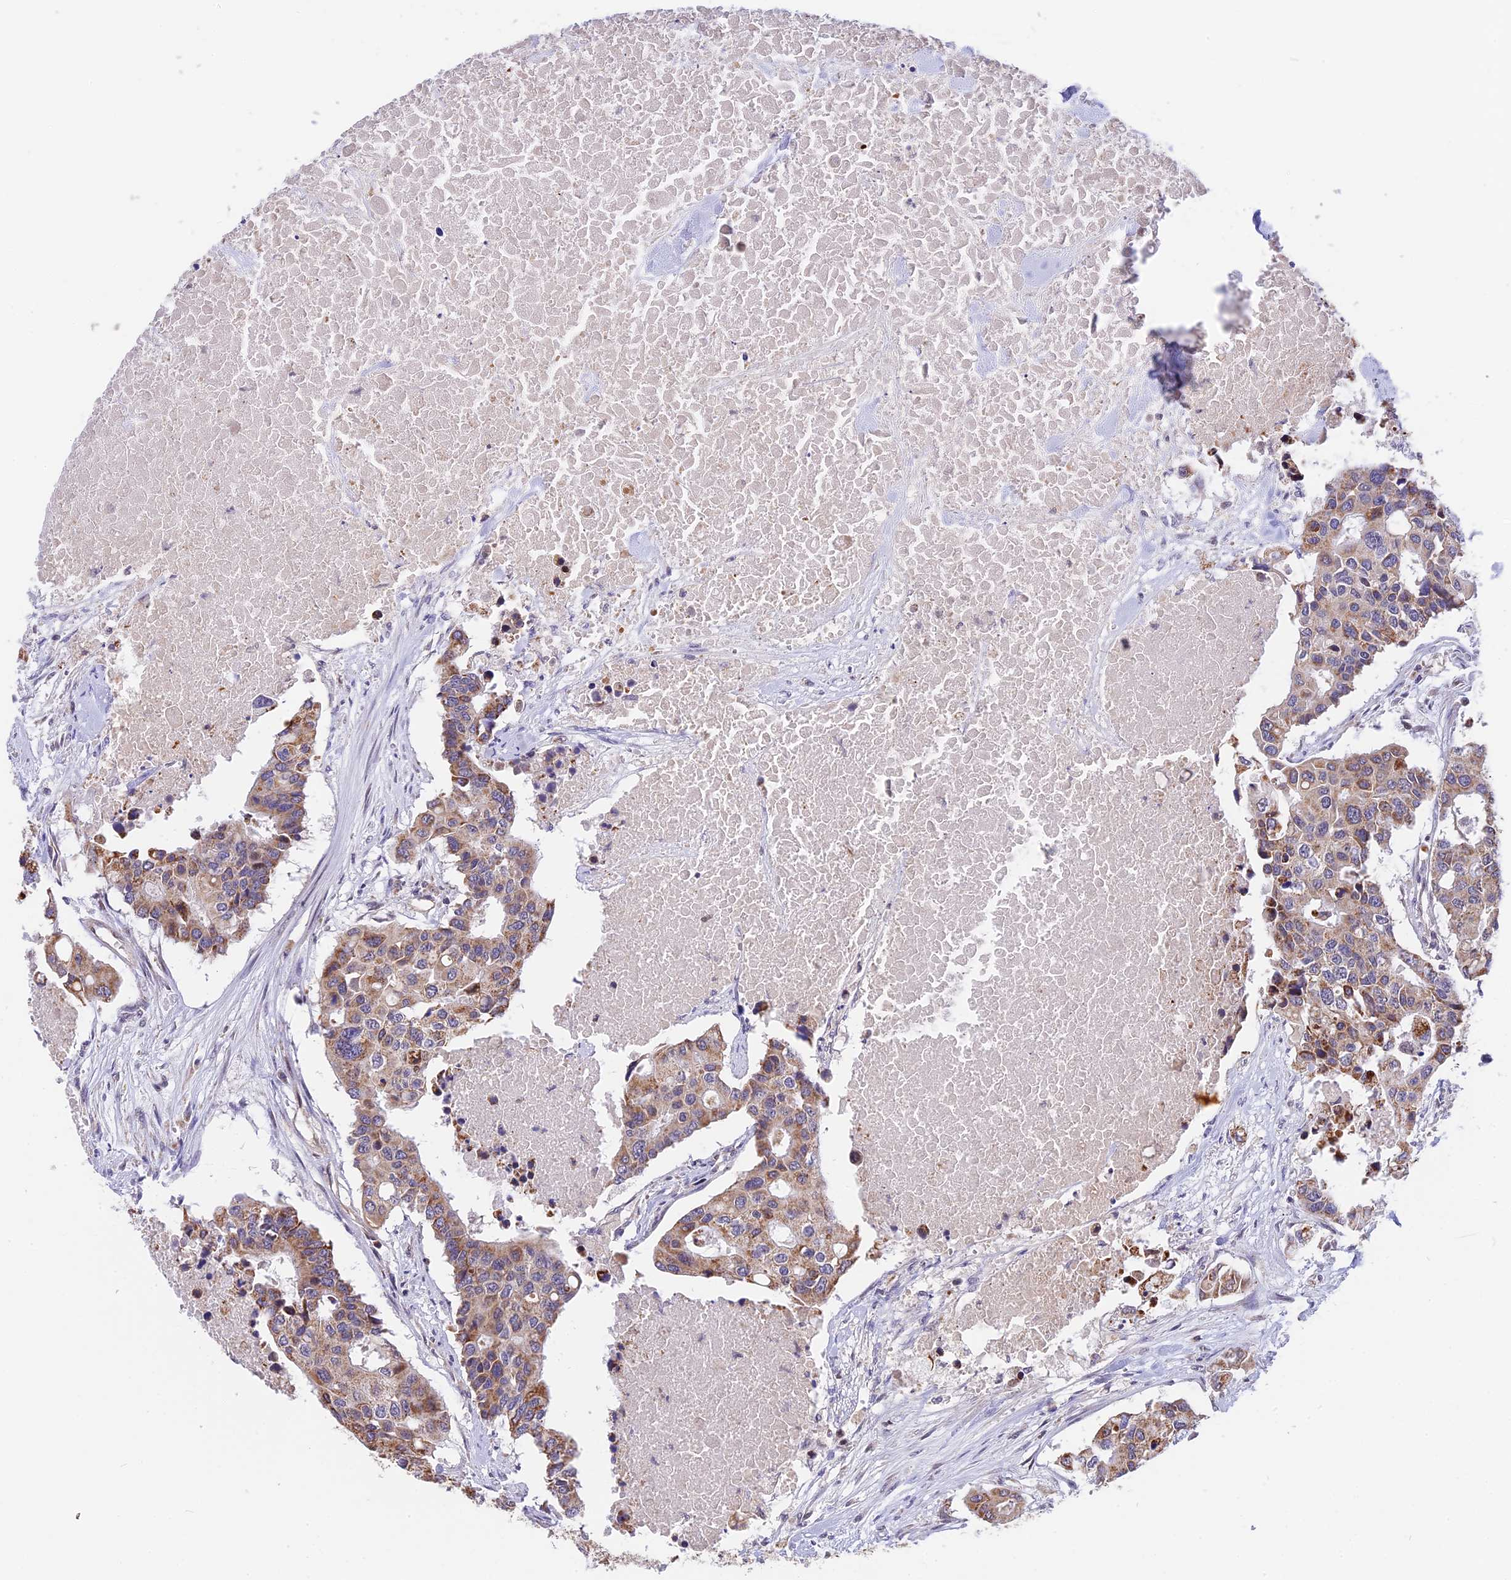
{"staining": {"intensity": "moderate", "quantity": "25%-75%", "location": "cytoplasmic/membranous"}, "tissue": "colorectal cancer", "cell_type": "Tumor cells", "image_type": "cancer", "snomed": [{"axis": "morphology", "description": "Adenocarcinoma, NOS"}, {"axis": "topography", "description": "Colon"}], "caption": "This image exhibits immunohistochemistry (IHC) staining of human colorectal adenocarcinoma, with medium moderate cytoplasmic/membranous staining in about 25%-75% of tumor cells.", "gene": "RERGL", "patient": {"sex": "male", "age": 77}}